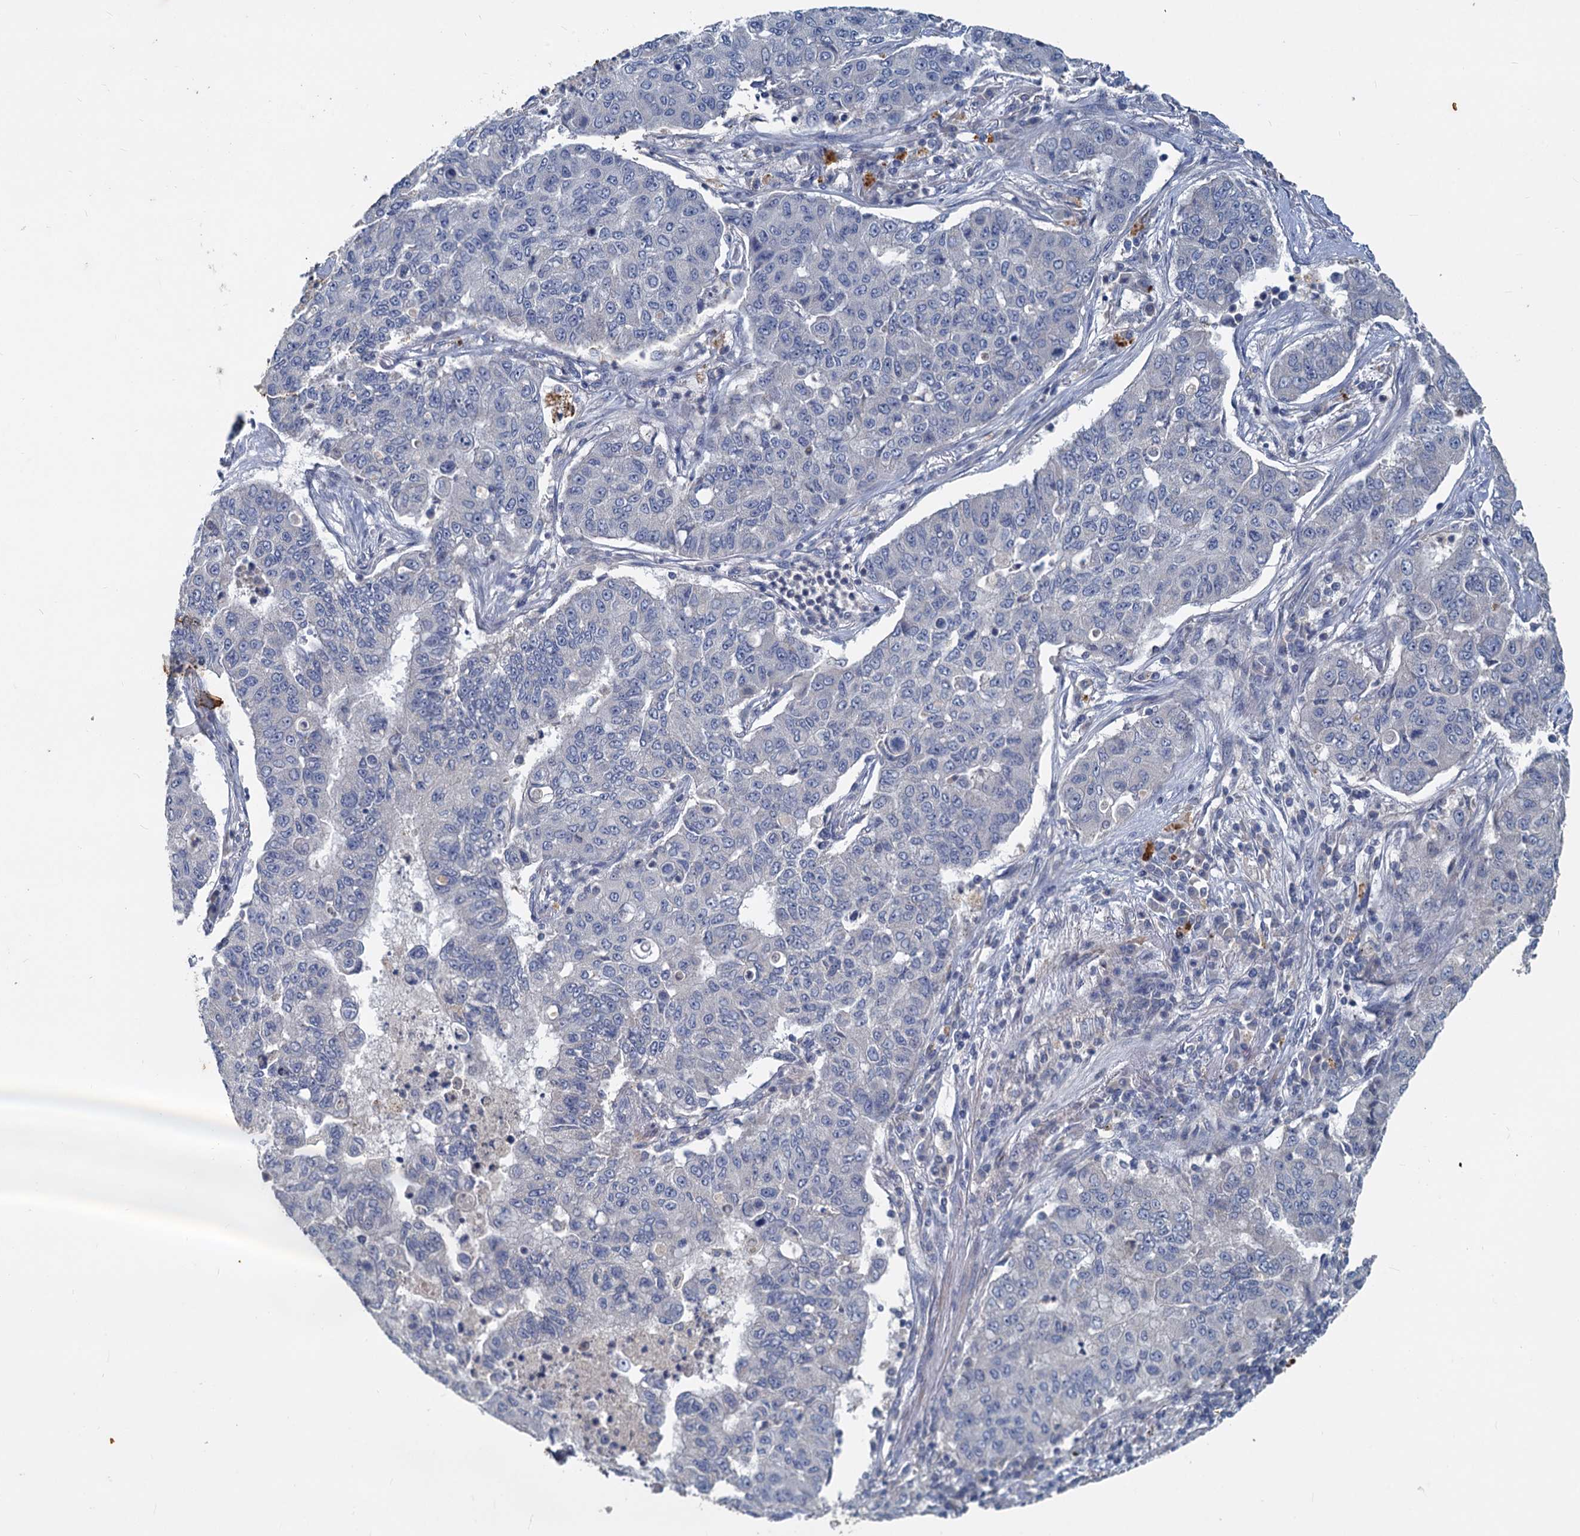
{"staining": {"intensity": "negative", "quantity": "none", "location": "none"}, "tissue": "lung cancer", "cell_type": "Tumor cells", "image_type": "cancer", "snomed": [{"axis": "morphology", "description": "Squamous cell carcinoma, NOS"}, {"axis": "topography", "description": "Lung"}], "caption": "Tumor cells show no significant expression in lung cancer (squamous cell carcinoma).", "gene": "SLC2A7", "patient": {"sex": "male", "age": 74}}